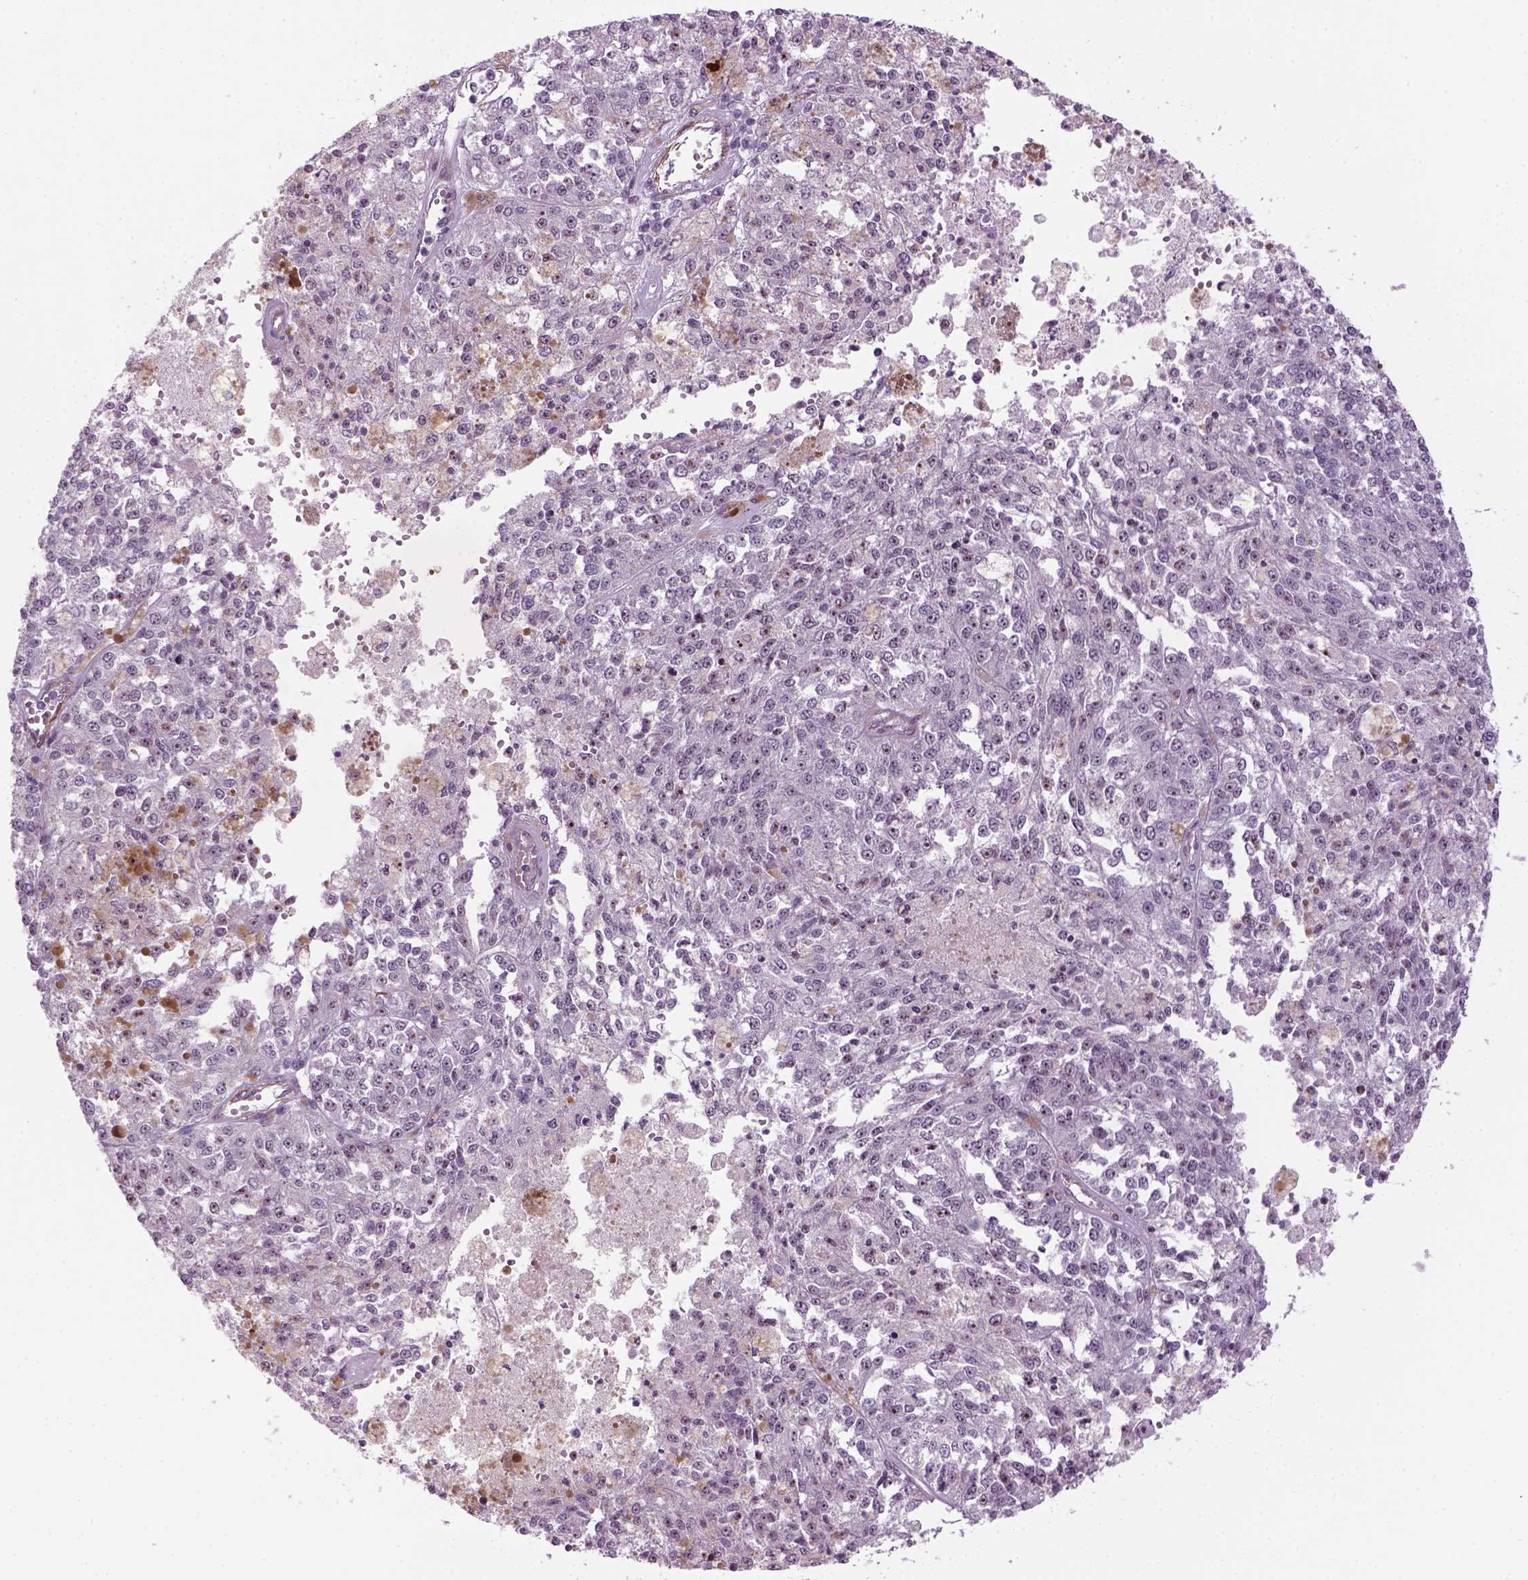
{"staining": {"intensity": "moderate", "quantity": "<25%", "location": "nuclear"}, "tissue": "melanoma", "cell_type": "Tumor cells", "image_type": "cancer", "snomed": [{"axis": "morphology", "description": "Malignant melanoma, Metastatic site"}, {"axis": "topography", "description": "Lymph node"}], "caption": "DAB (3,3'-diaminobenzidine) immunohistochemical staining of human malignant melanoma (metastatic site) shows moderate nuclear protein staining in approximately <25% of tumor cells.", "gene": "RRS1", "patient": {"sex": "female", "age": 64}}